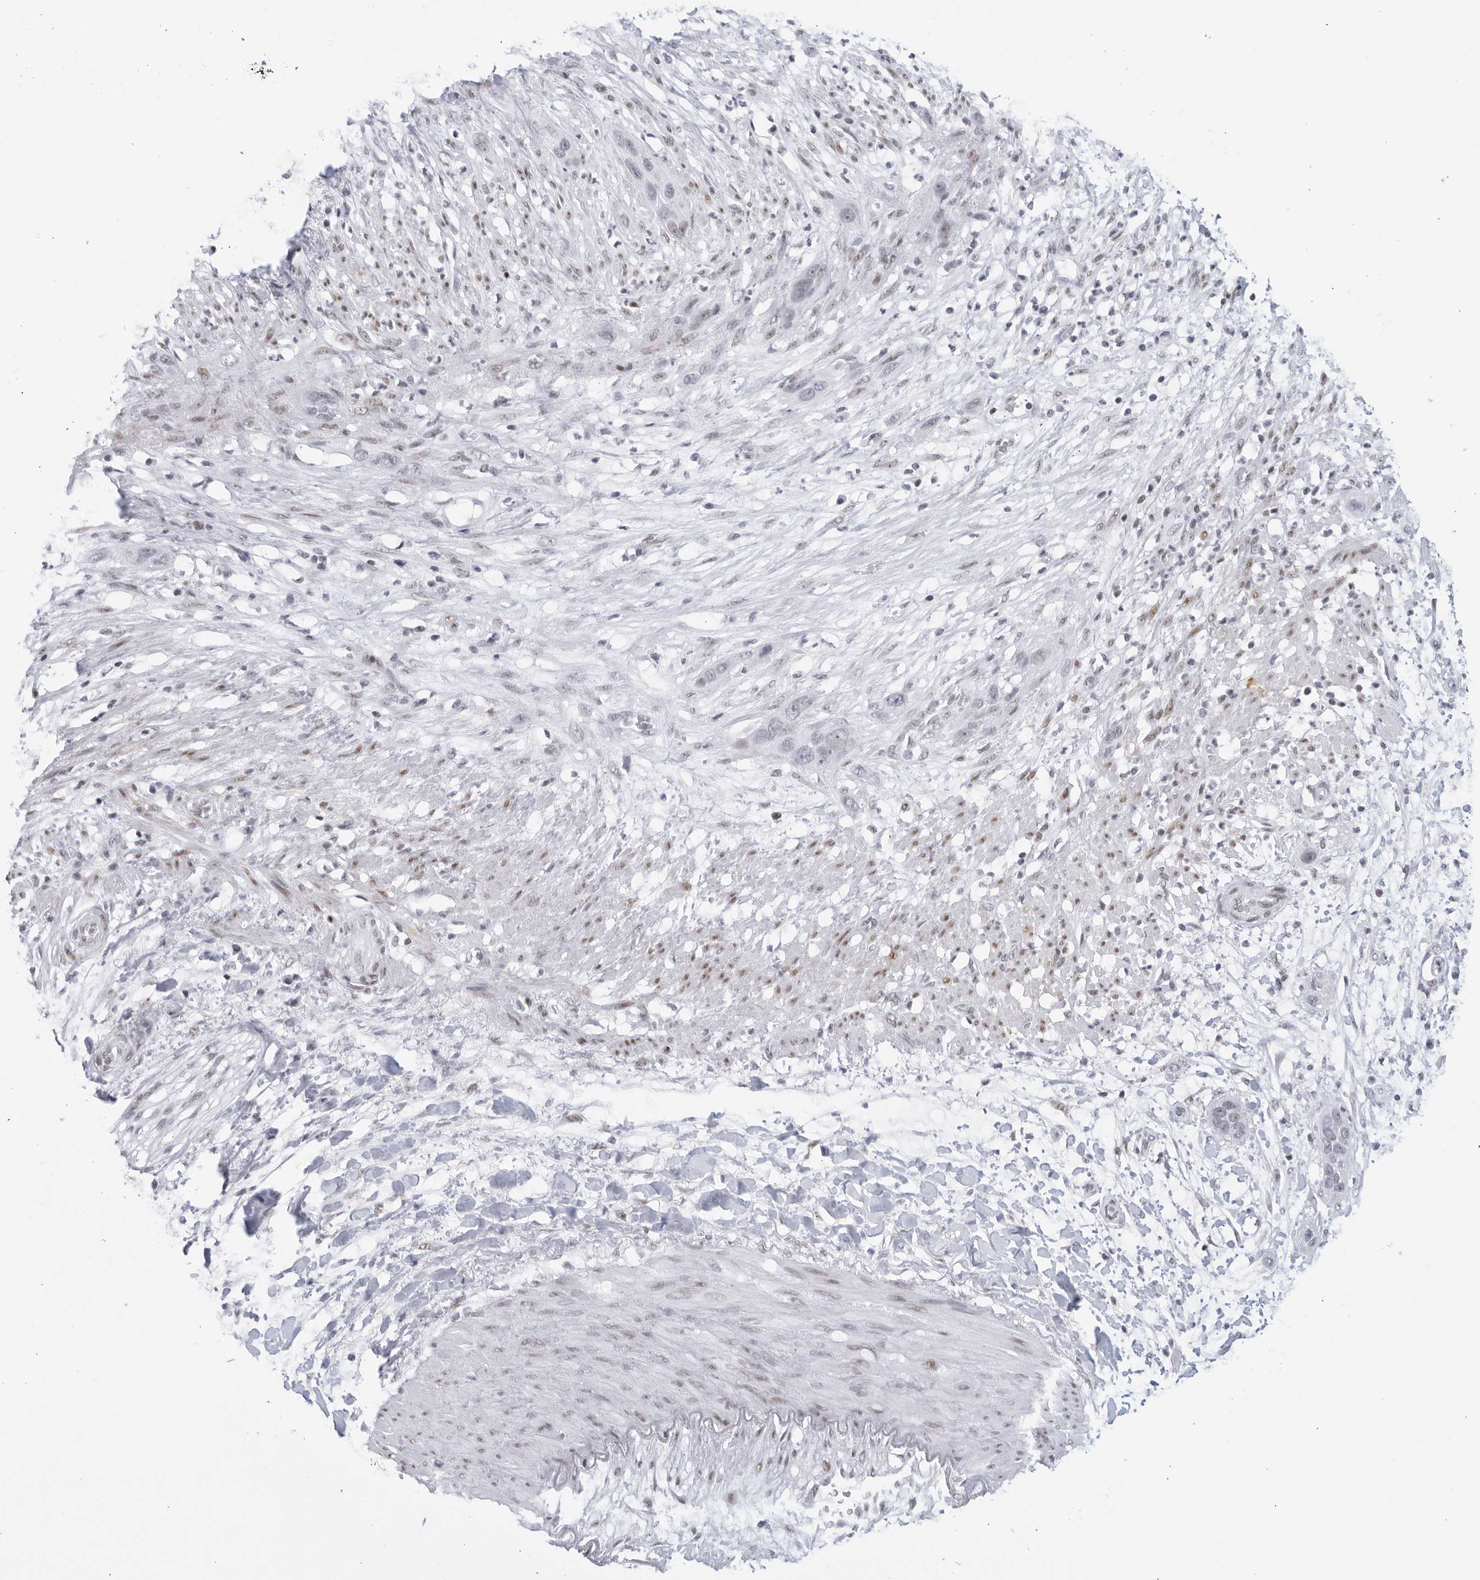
{"staining": {"intensity": "negative", "quantity": "none", "location": "none"}, "tissue": "pancreatic cancer", "cell_type": "Tumor cells", "image_type": "cancer", "snomed": [{"axis": "morphology", "description": "Adenocarcinoma, NOS"}, {"axis": "topography", "description": "Pancreas"}], "caption": "Immunohistochemical staining of human pancreatic cancer shows no significant expression in tumor cells.", "gene": "HP1BP3", "patient": {"sex": "female", "age": 60}}